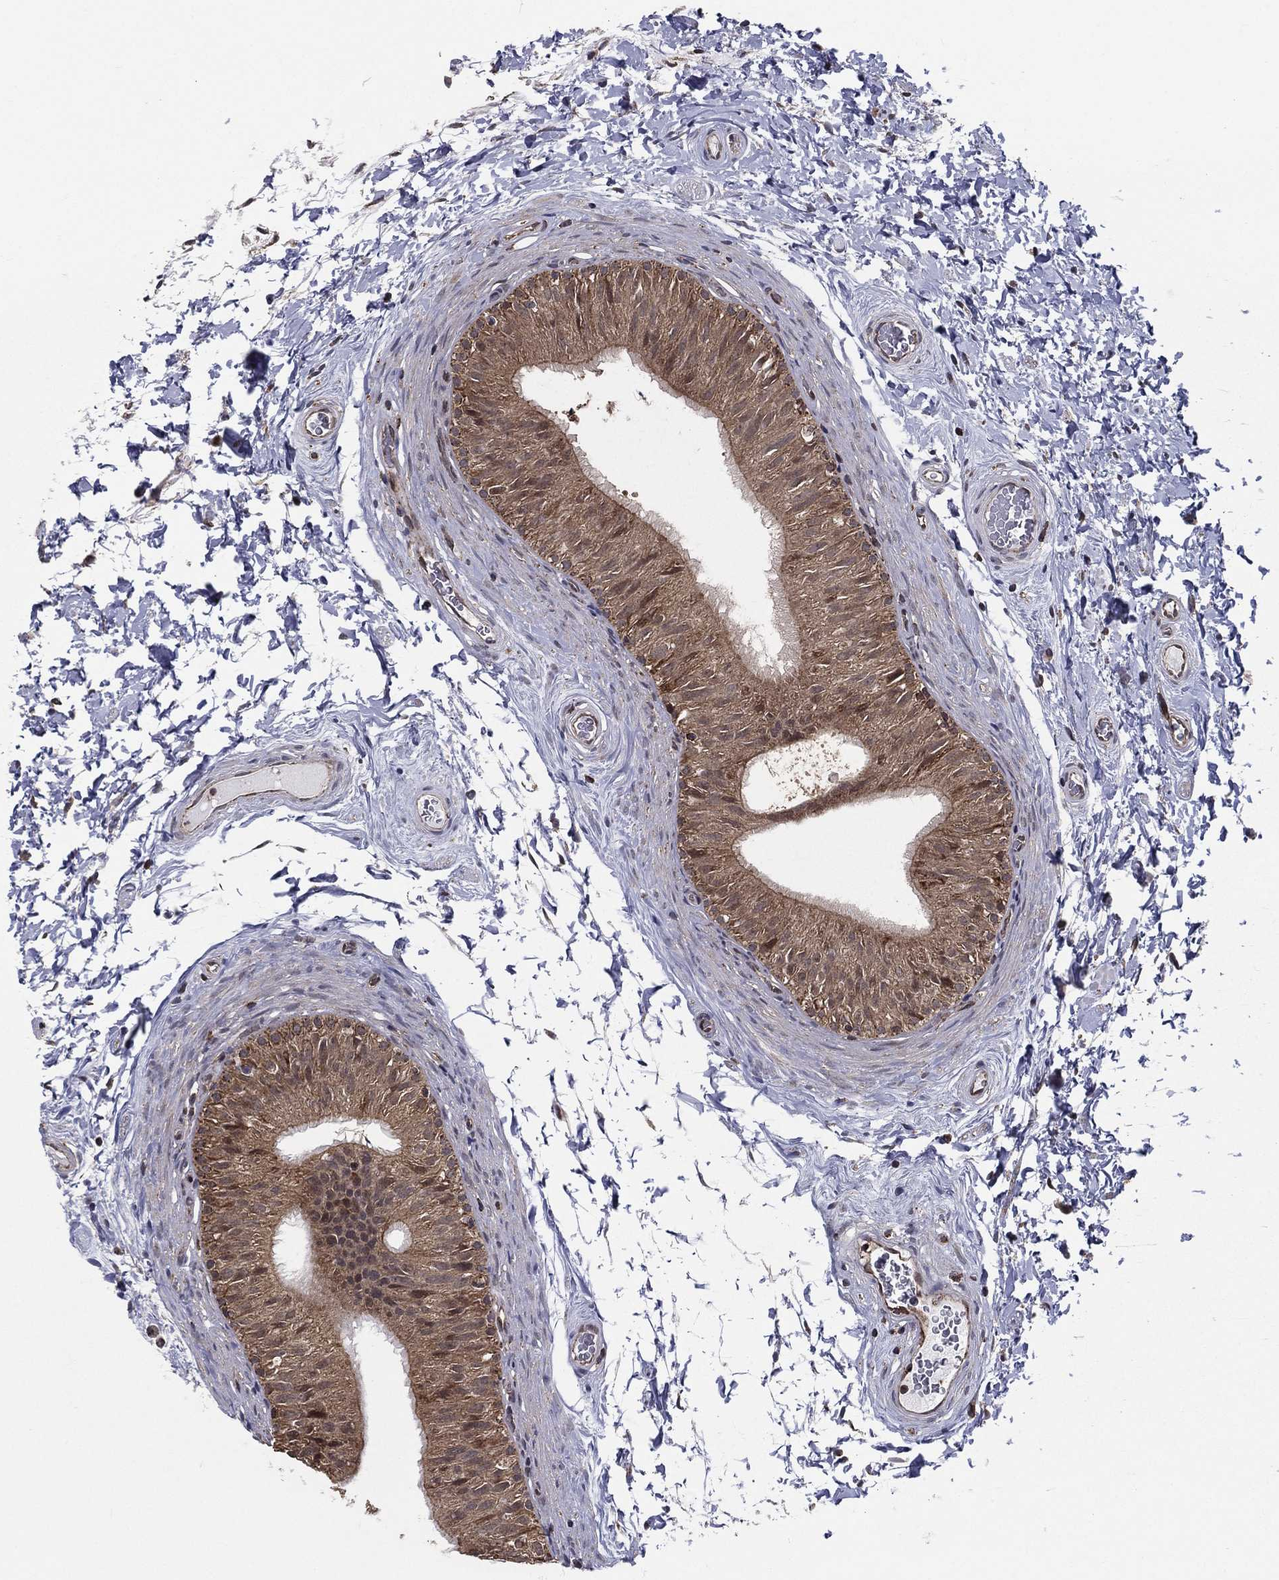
{"staining": {"intensity": "moderate", "quantity": ">75%", "location": "cytoplasmic/membranous"}, "tissue": "epididymis", "cell_type": "Glandular cells", "image_type": "normal", "snomed": [{"axis": "morphology", "description": "Normal tissue, NOS"}, {"axis": "topography", "description": "Epididymis"}], "caption": "Epididymis stained with a brown dye shows moderate cytoplasmic/membranous positive staining in approximately >75% of glandular cells.", "gene": "ENSG00000288684", "patient": {"sex": "male", "age": 34}}